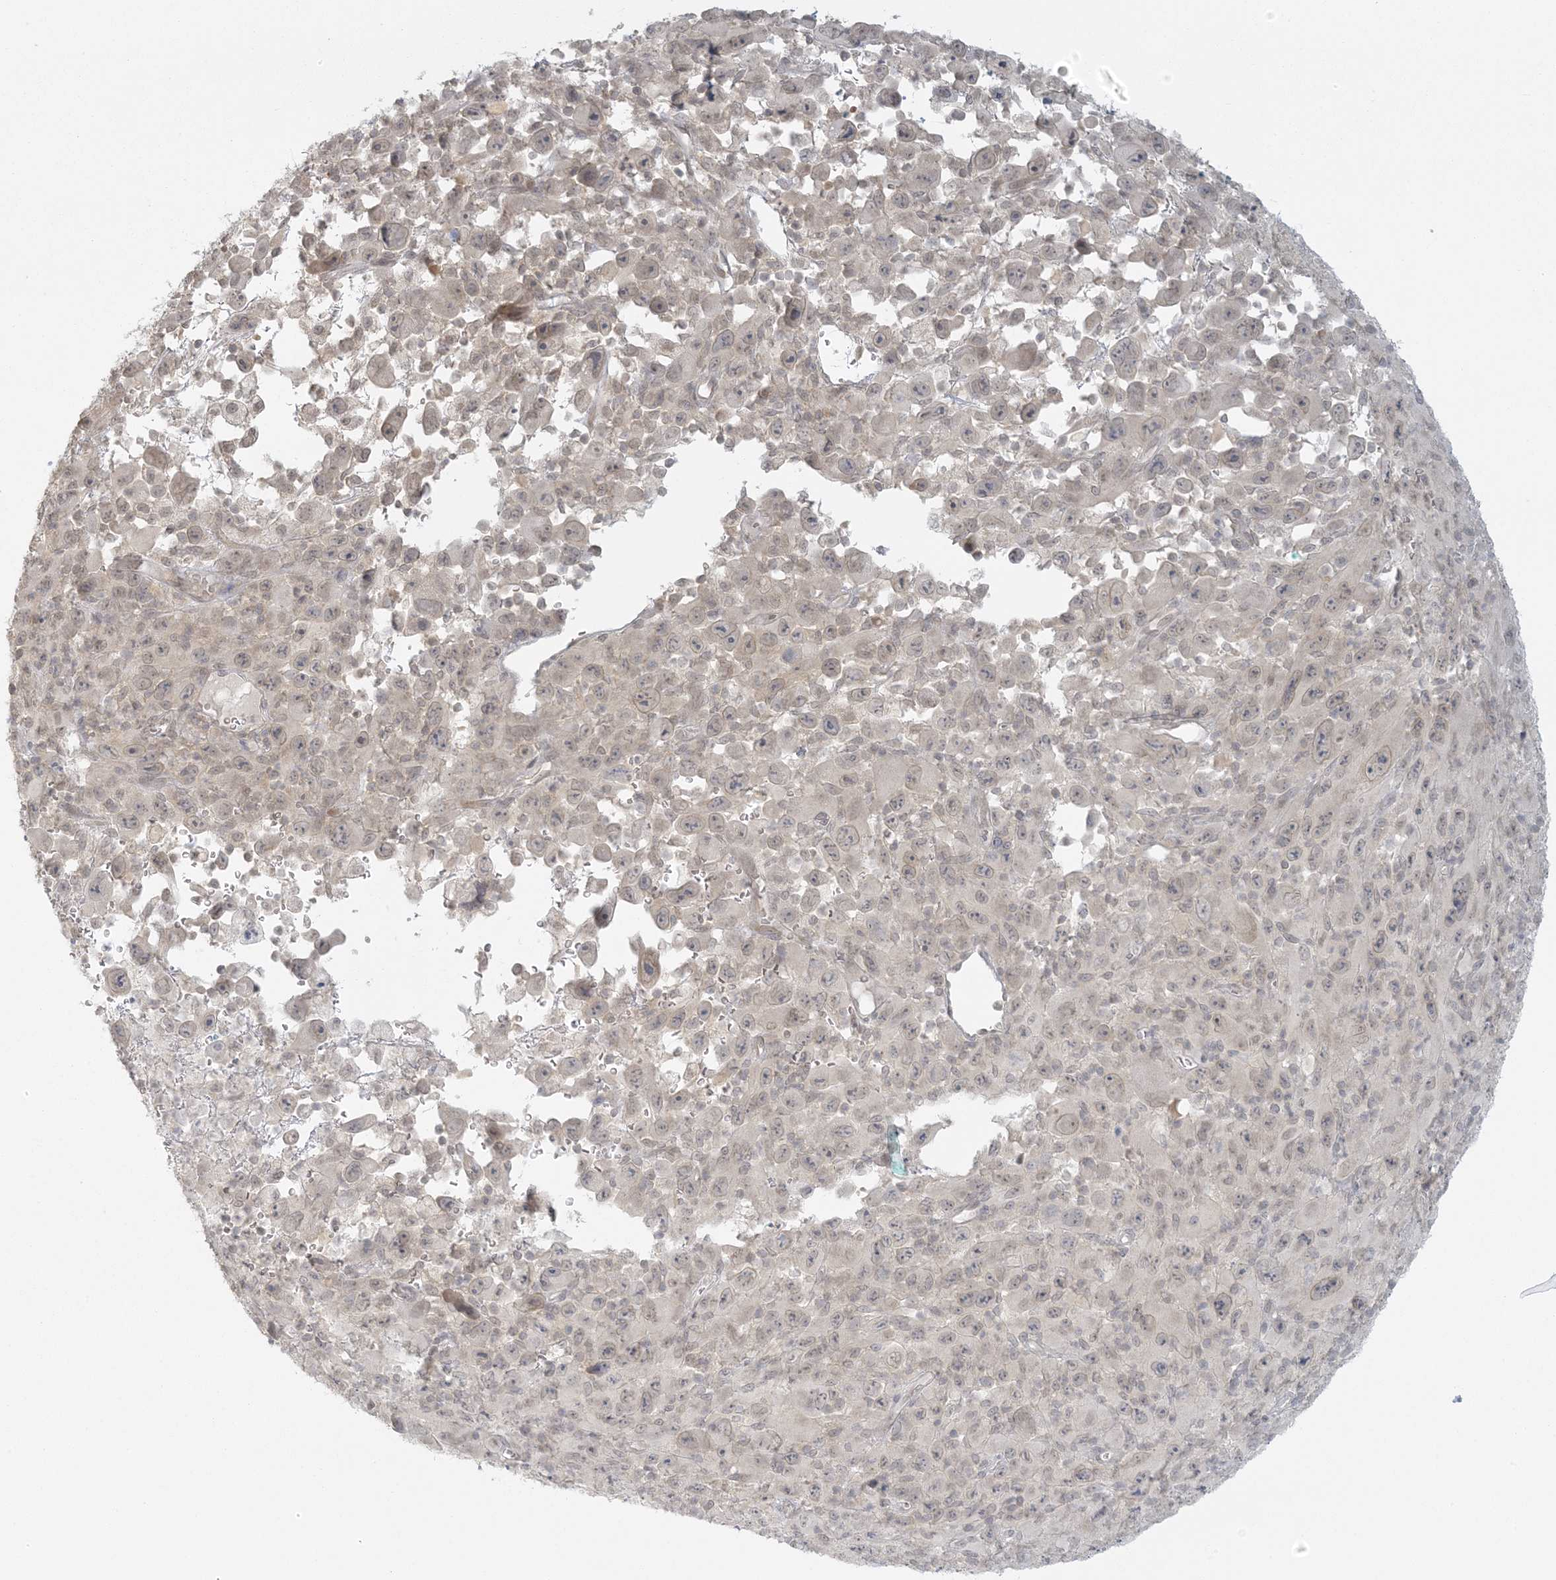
{"staining": {"intensity": "negative", "quantity": "none", "location": "none"}, "tissue": "melanoma", "cell_type": "Tumor cells", "image_type": "cancer", "snomed": [{"axis": "morphology", "description": "Malignant melanoma, Metastatic site"}, {"axis": "topography", "description": "Skin"}], "caption": "Protein analysis of malignant melanoma (metastatic site) displays no significant expression in tumor cells. (DAB IHC with hematoxylin counter stain).", "gene": "LIPT1", "patient": {"sex": "female", "age": 56}}